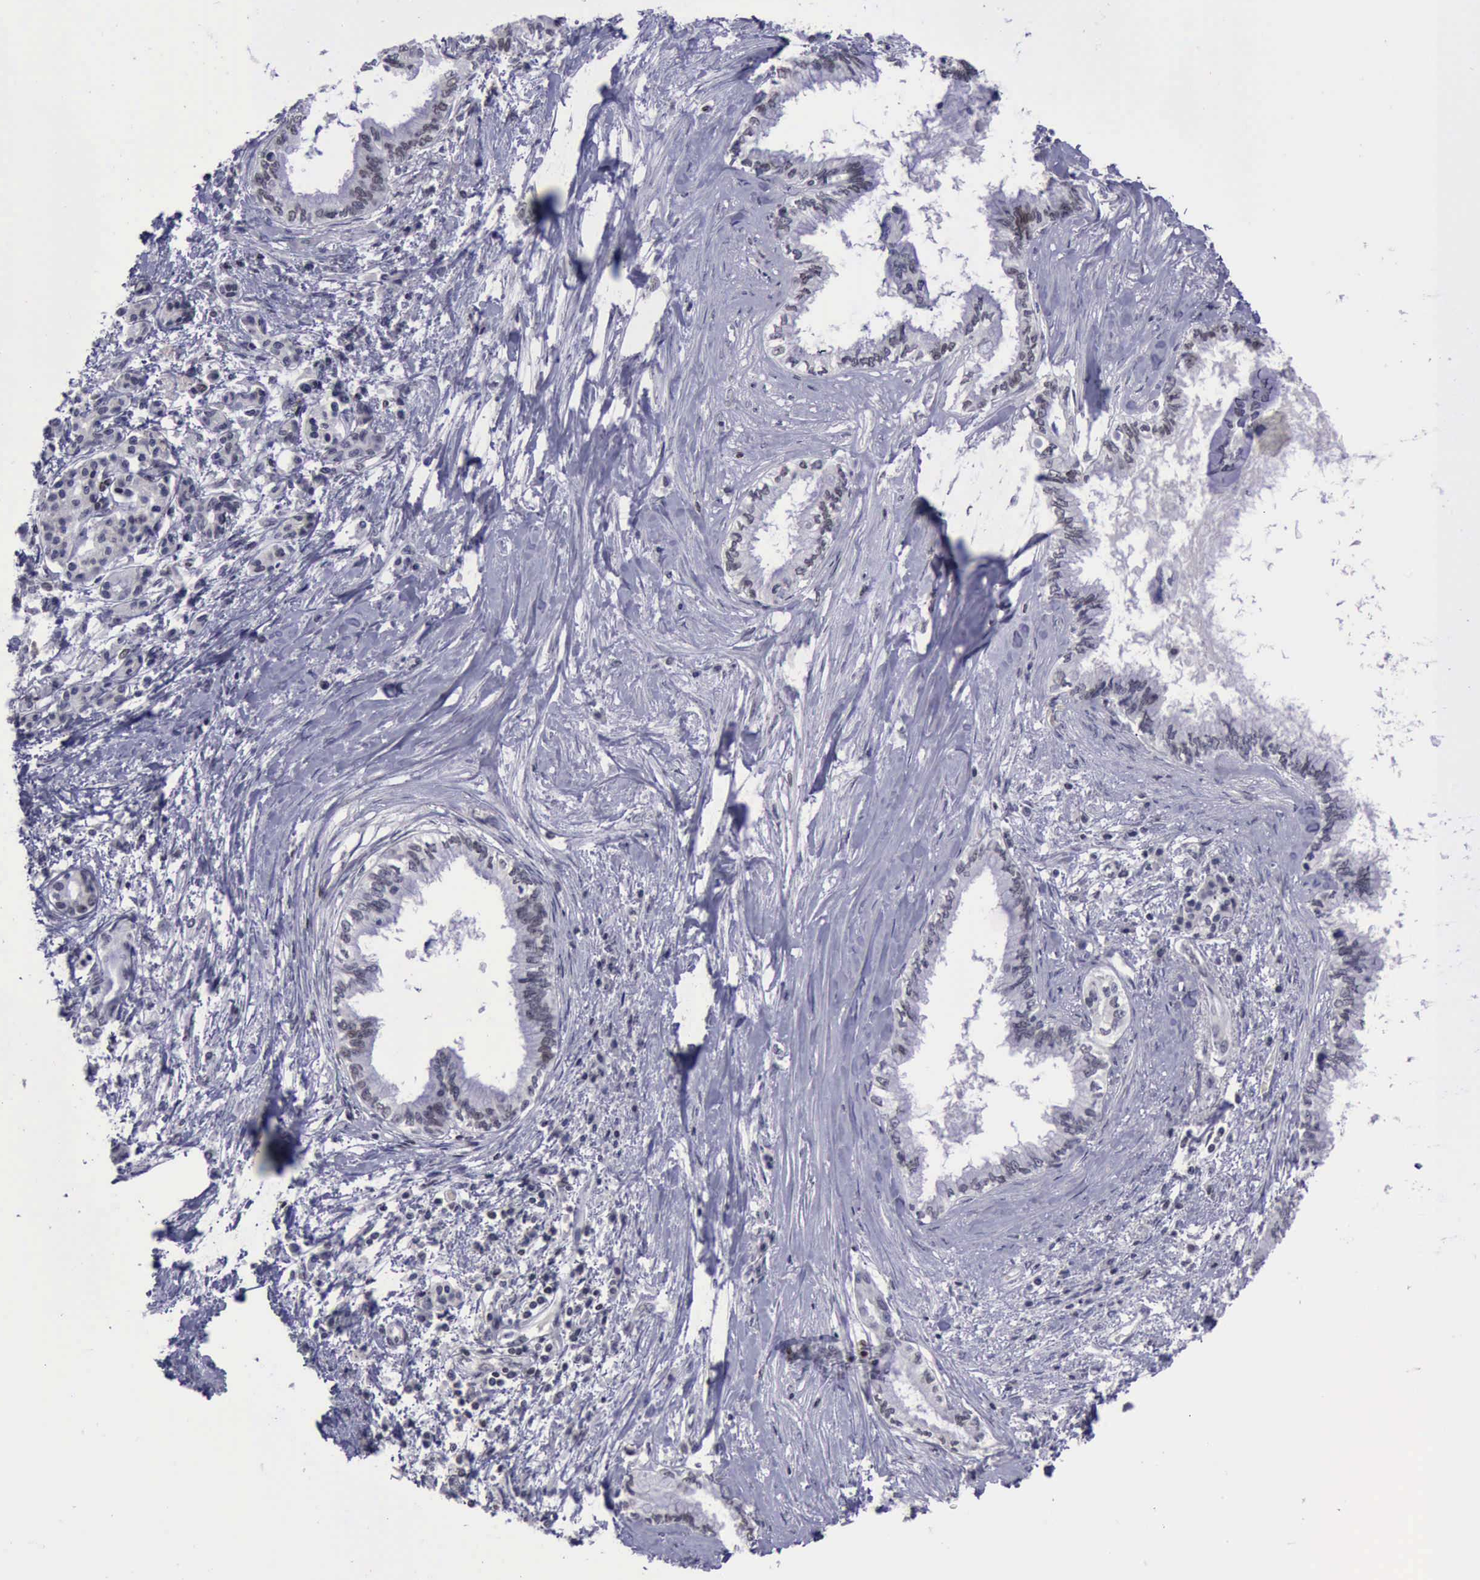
{"staining": {"intensity": "negative", "quantity": "none", "location": "none"}, "tissue": "pancreatic cancer", "cell_type": "Tumor cells", "image_type": "cancer", "snomed": [{"axis": "morphology", "description": "Adenocarcinoma, NOS"}, {"axis": "topography", "description": "Pancreas"}], "caption": "High power microscopy micrograph of an IHC image of pancreatic cancer, revealing no significant staining in tumor cells.", "gene": "YY1", "patient": {"sex": "female", "age": 64}}